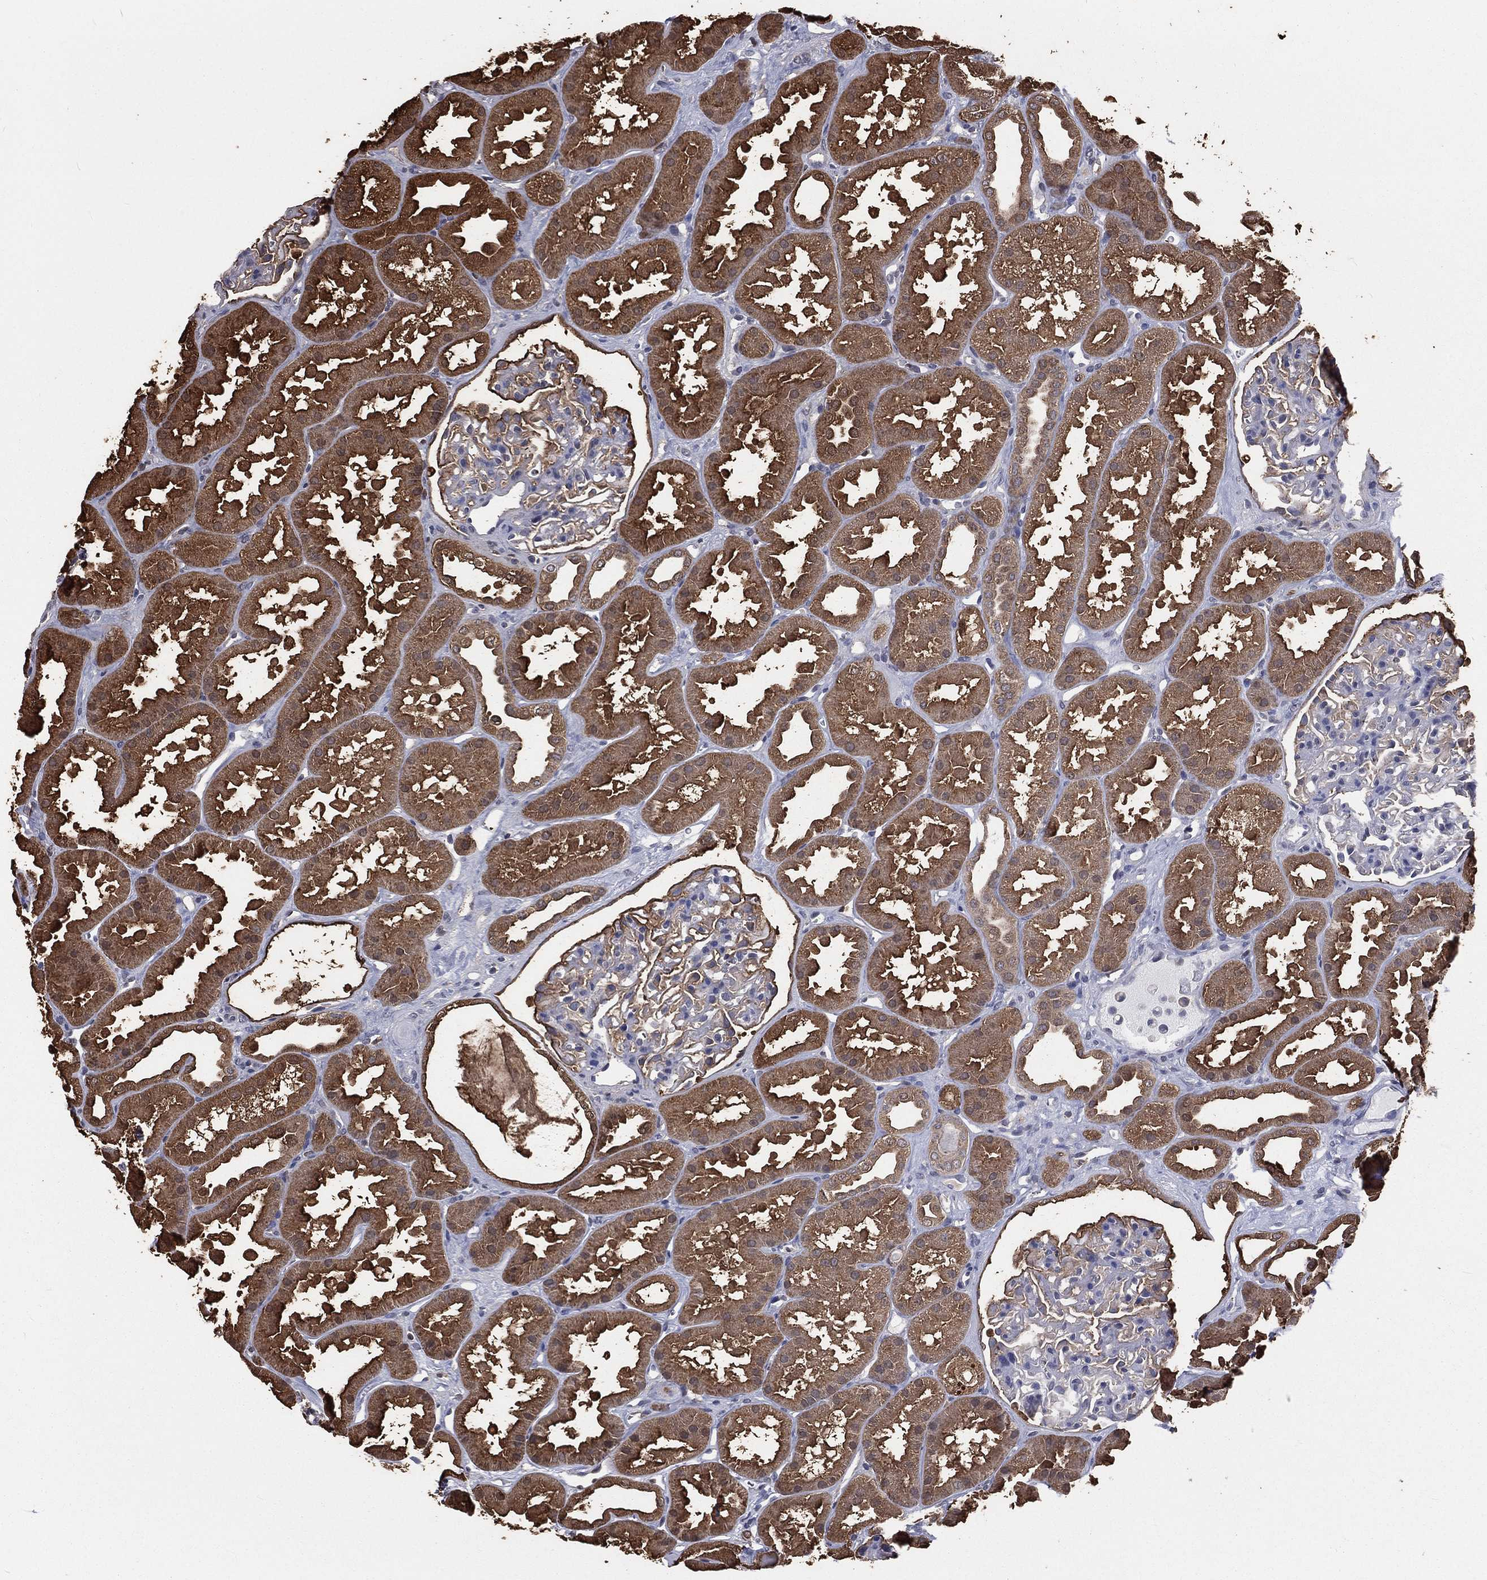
{"staining": {"intensity": "negative", "quantity": "none", "location": "none"}, "tissue": "kidney", "cell_type": "Cells in glomeruli", "image_type": "normal", "snomed": [{"axis": "morphology", "description": "Normal tissue, NOS"}, {"axis": "topography", "description": "Kidney"}], "caption": "The micrograph displays no staining of cells in glomeruli in unremarkable kidney.", "gene": "TBC1D2", "patient": {"sex": "male", "age": 61}}